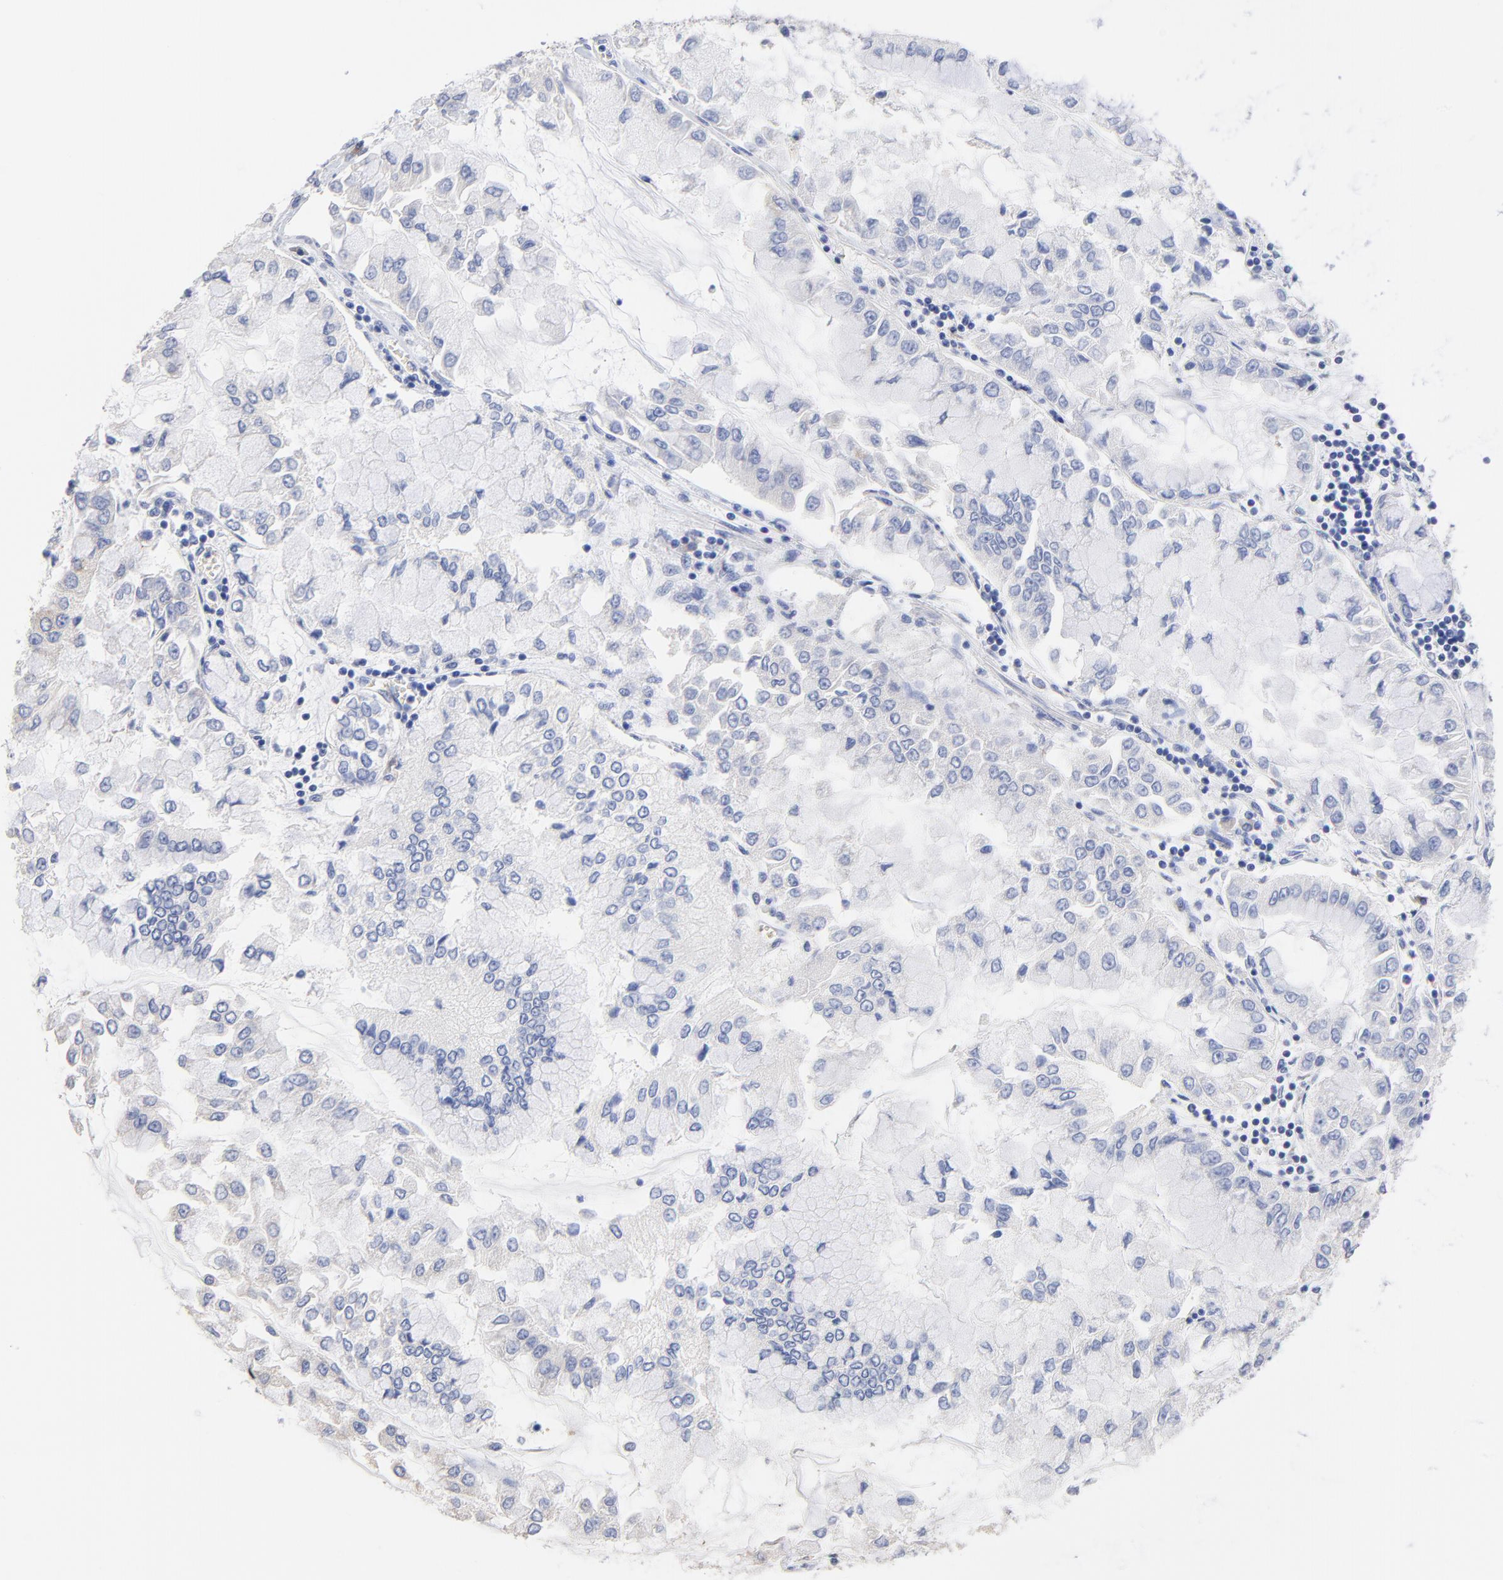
{"staining": {"intensity": "negative", "quantity": "none", "location": "none"}, "tissue": "liver cancer", "cell_type": "Tumor cells", "image_type": "cancer", "snomed": [{"axis": "morphology", "description": "Cholangiocarcinoma"}, {"axis": "topography", "description": "Liver"}], "caption": "This image is of liver cancer stained with immunohistochemistry (IHC) to label a protein in brown with the nuclei are counter-stained blue. There is no expression in tumor cells.", "gene": "LAX1", "patient": {"sex": "female", "age": 79}}